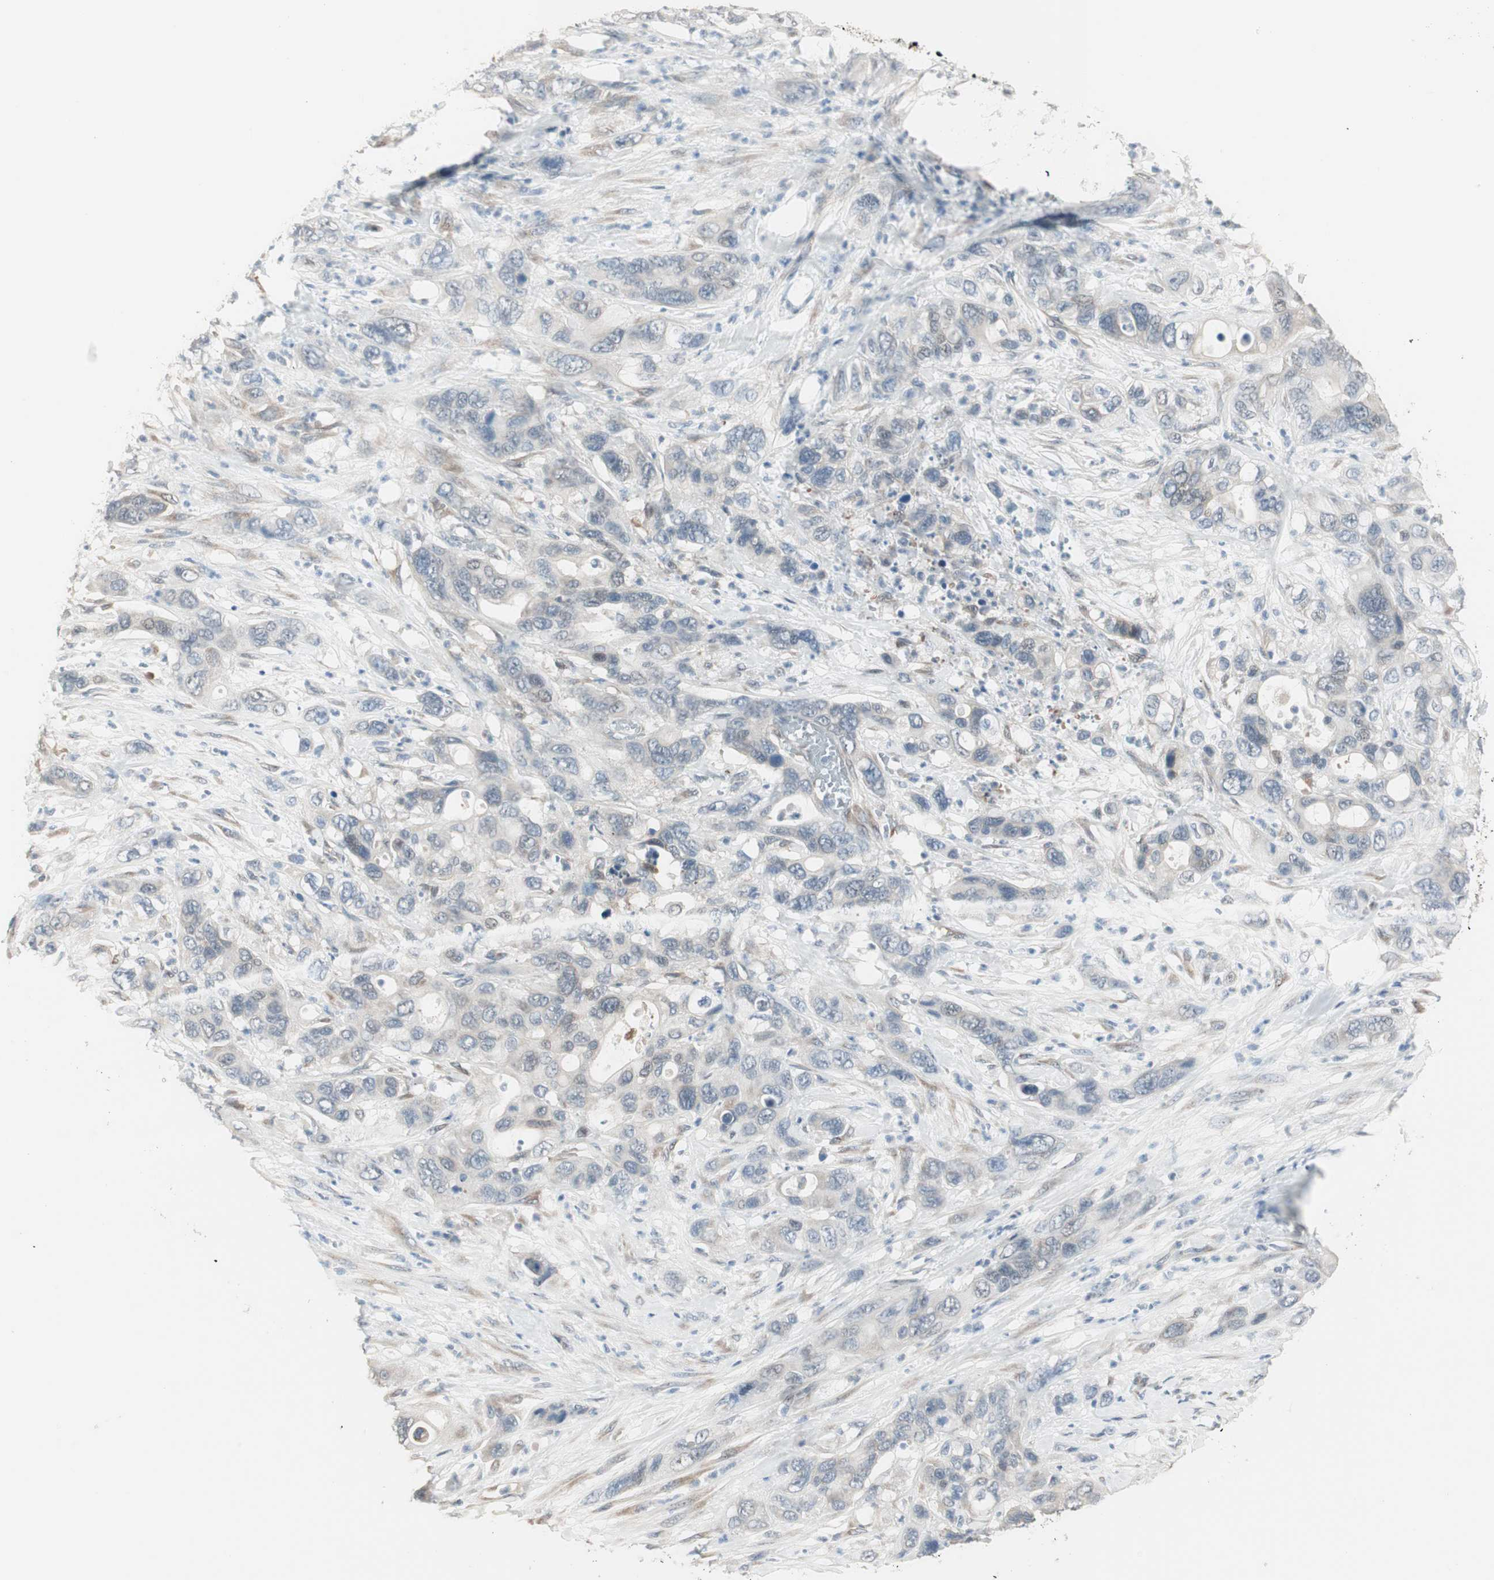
{"staining": {"intensity": "weak", "quantity": "25%-75%", "location": "cytoplasmic/membranous"}, "tissue": "pancreatic cancer", "cell_type": "Tumor cells", "image_type": "cancer", "snomed": [{"axis": "morphology", "description": "Adenocarcinoma, NOS"}, {"axis": "topography", "description": "Pancreas"}], "caption": "Immunohistochemistry (IHC) image of neoplastic tissue: pancreatic cancer (adenocarcinoma) stained using immunohistochemistry demonstrates low levels of weak protein expression localized specifically in the cytoplasmic/membranous of tumor cells, appearing as a cytoplasmic/membranous brown color.", "gene": "PDZK1", "patient": {"sex": "female", "age": 71}}